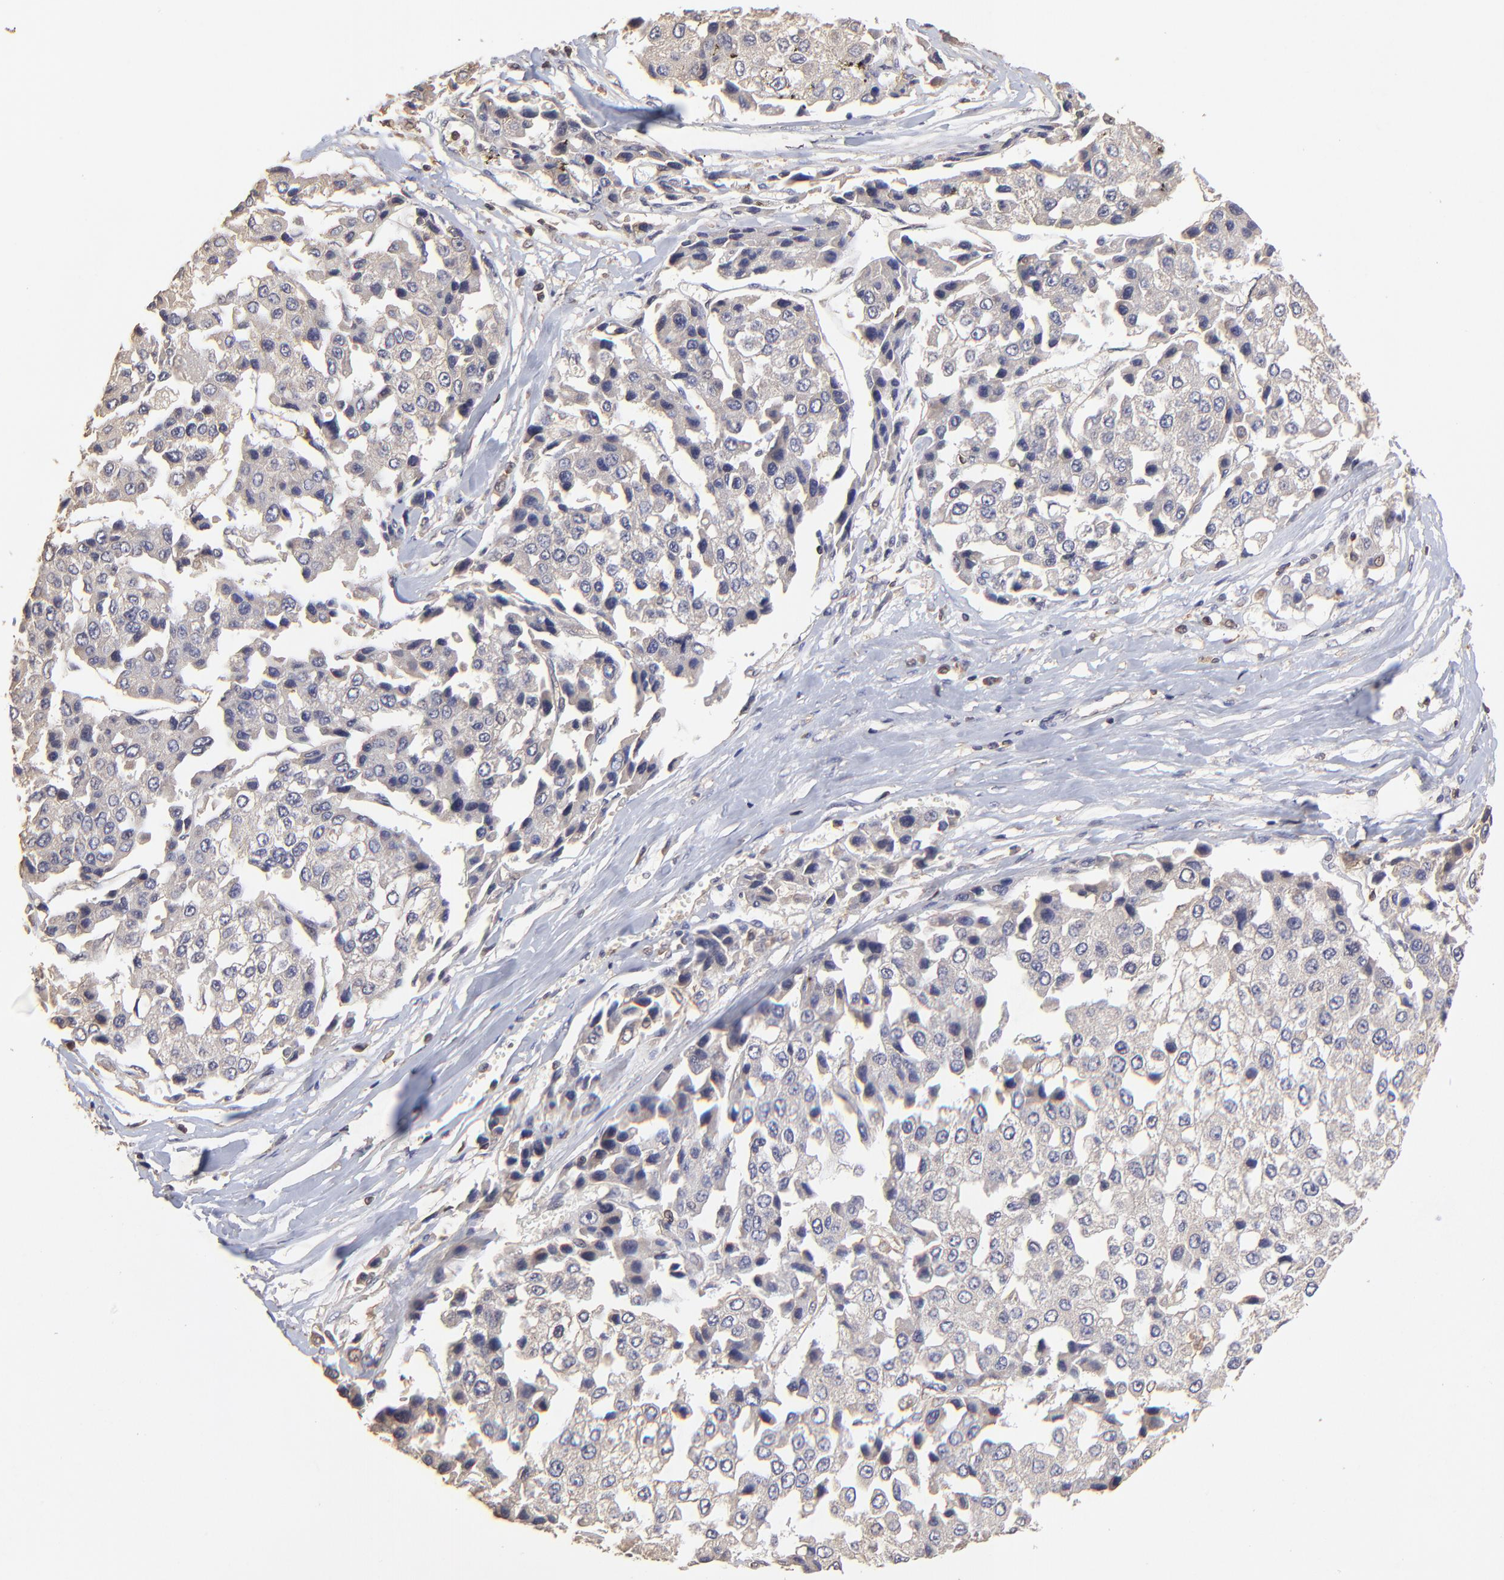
{"staining": {"intensity": "weak", "quantity": "<25%", "location": "cytoplasmic/membranous"}, "tissue": "liver cancer", "cell_type": "Tumor cells", "image_type": "cancer", "snomed": [{"axis": "morphology", "description": "Carcinoma, Hepatocellular, NOS"}, {"axis": "topography", "description": "Liver"}], "caption": "The histopathology image demonstrates no staining of tumor cells in liver cancer (hepatocellular carcinoma).", "gene": "STON2", "patient": {"sex": "female", "age": 66}}